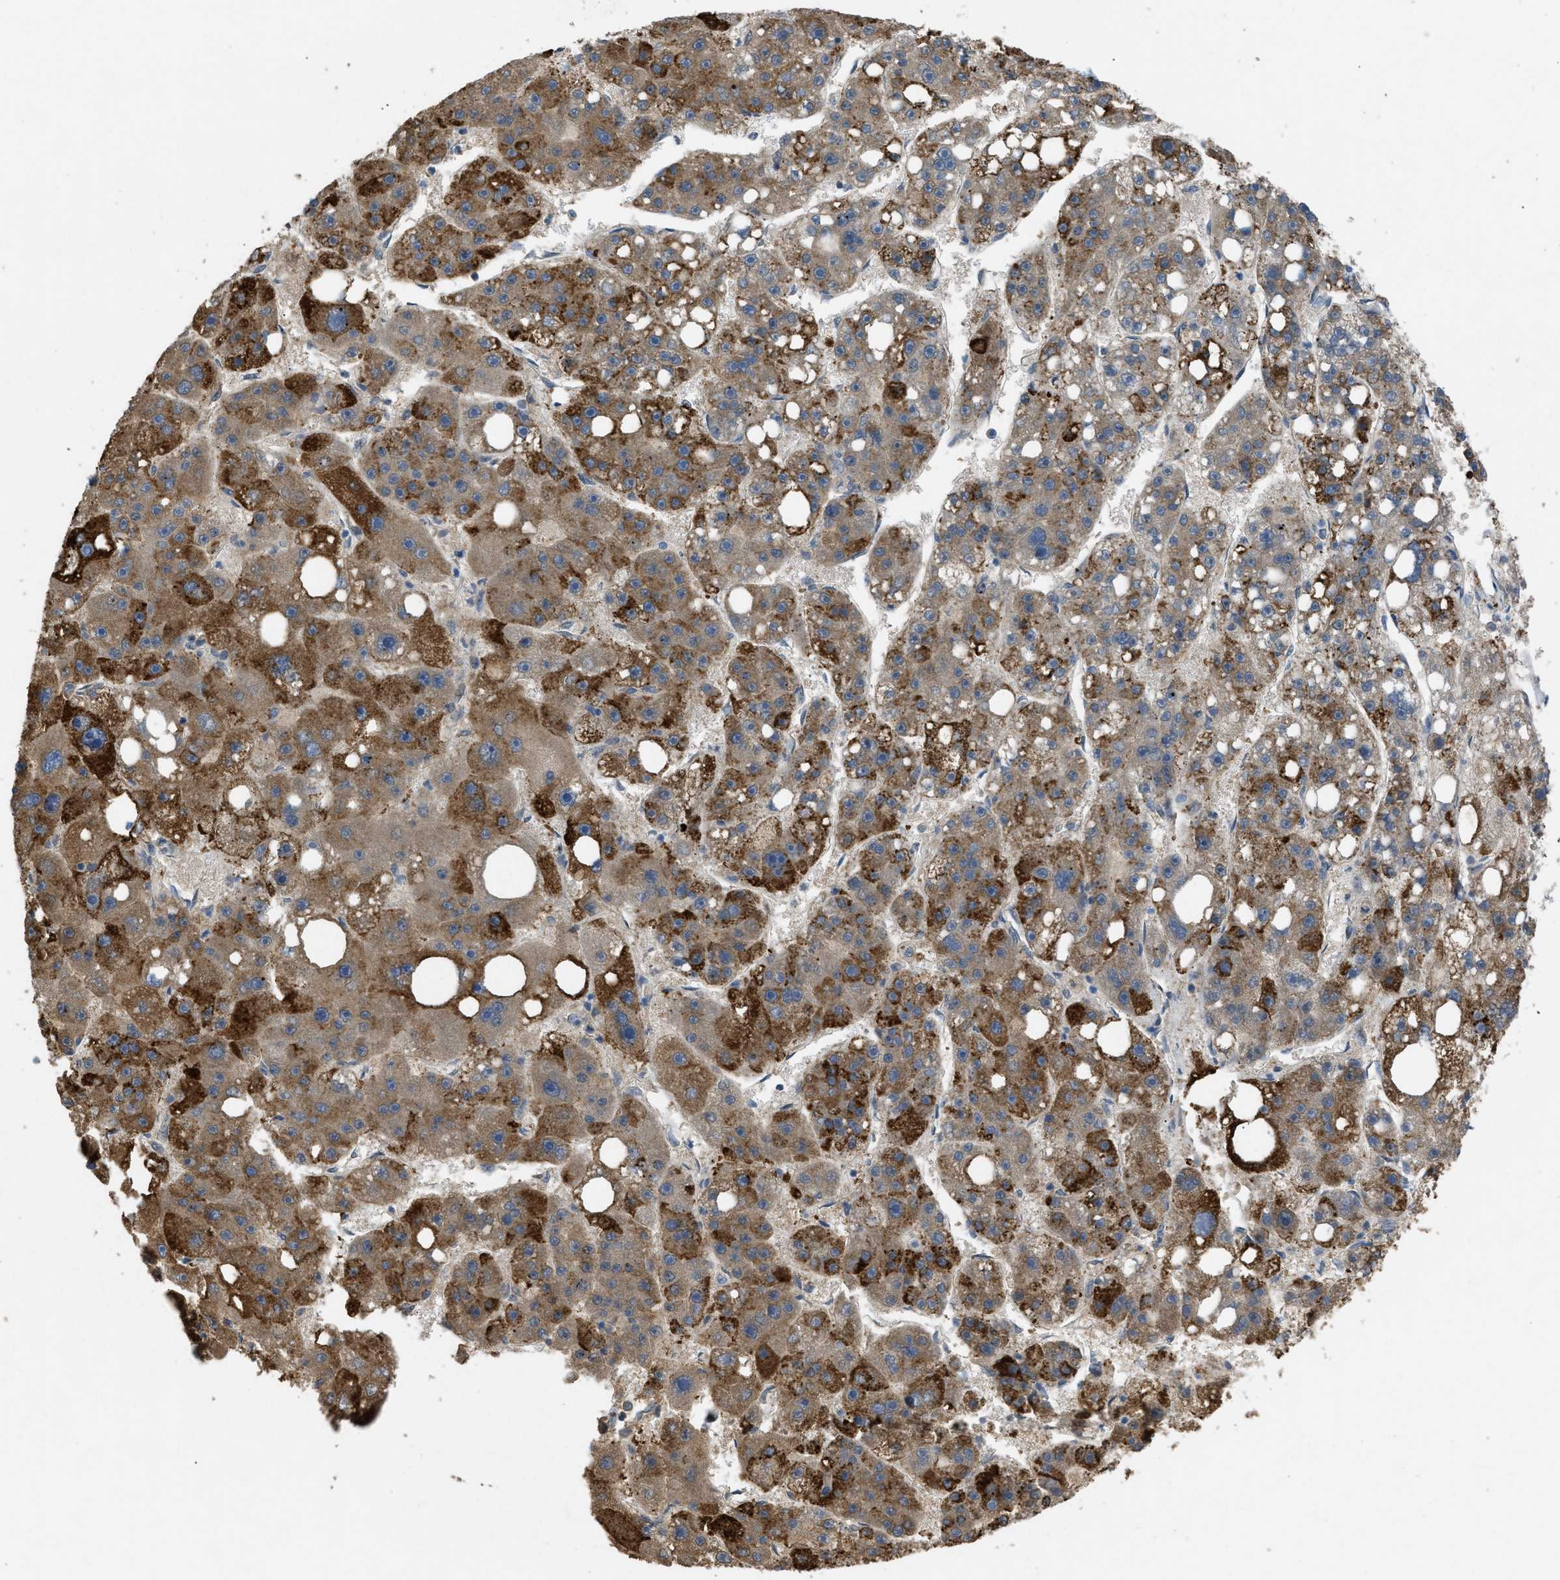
{"staining": {"intensity": "strong", "quantity": "25%-75%", "location": "cytoplasmic/membranous"}, "tissue": "liver cancer", "cell_type": "Tumor cells", "image_type": "cancer", "snomed": [{"axis": "morphology", "description": "Carcinoma, Hepatocellular, NOS"}, {"axis": "topography", "description": "Liver"}], "caption": "The immunohistochemical stain shows strong cytoplasmic/membranous expression in tumor cells of liver cancer tissue.", "gene": "TASOR", "patient": {"sex": "female", "age": 61}}